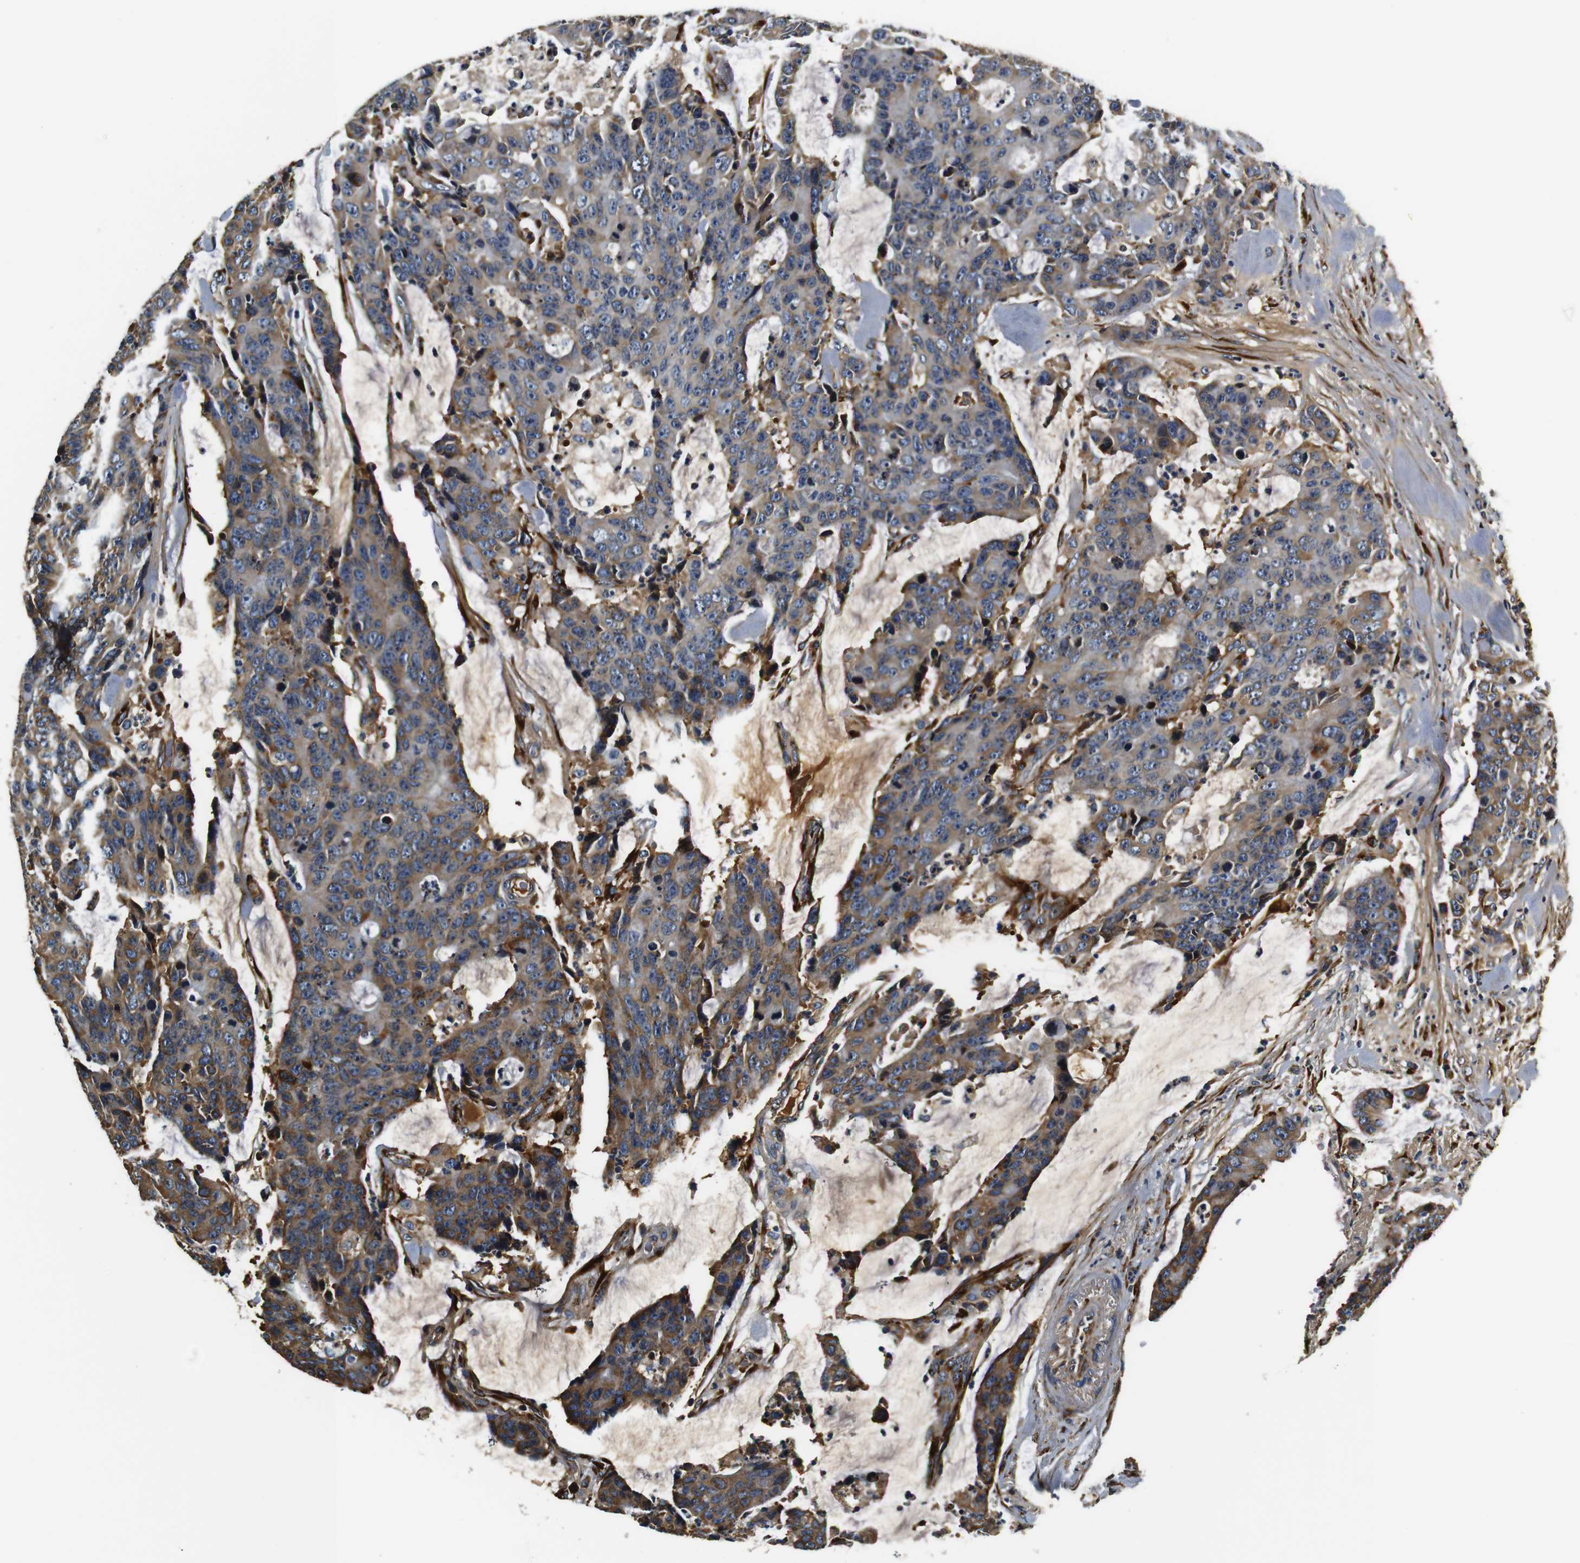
{"staining": {"intensity": "moderate", "quantity": ">75%", "location": "cytoplasmic/membranous"}, "tissue": "colorectal cancer", "cell_type": "Tumor cells", "image_type": "cancer", "snomed": [{"axis": "morphology", "description": "Adenocarcinoma, NOS"}, {"axis": "topography", "description": "Colon"}], "caption": "Immunohistochemical staining of colorectal cancer exhibits medium levels of moderate cytoplasmic/membranous positivity in approximately >75% of tumor cells.", "gene": "COL1A1", "patient": {"sex": "female", "age": 86}}